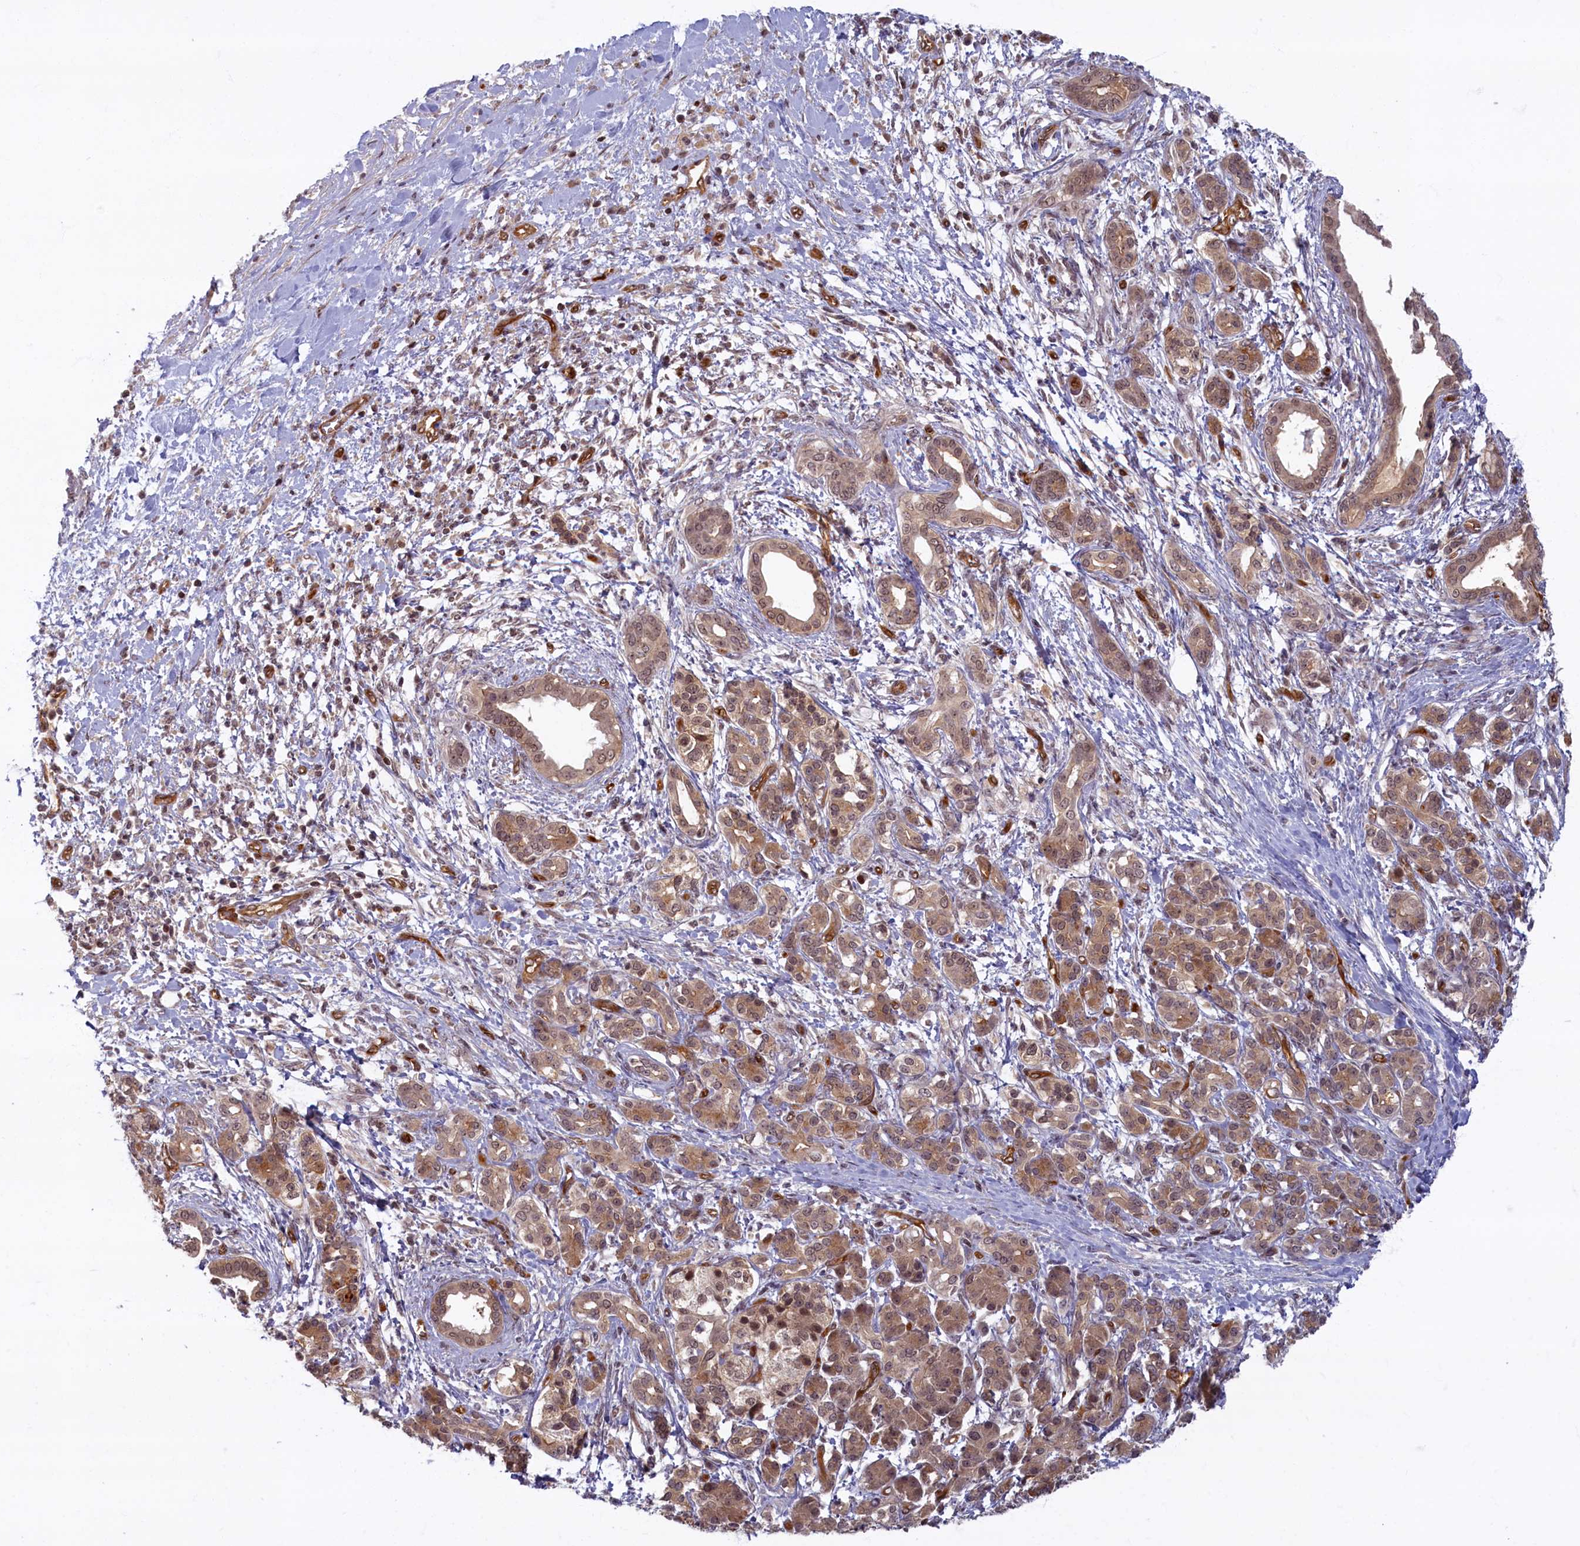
{"staining": {"intensity": "moderate", "quantity": ">75%", "location": "cytoplasmic/membranous,nuclear"}, "tissue": "pancreatic cancer", "cell_type": "Tumor cells", "image_type": "cancer", "snomed": [{"axis": "morphology", "description": "Adenocarcinoma, NOS"}, {"axis": "topography", "description": "Pancreas"}], "caption": "Moderate cytoplasmic/membranous and nuclear positivity is identified in approximately >75% of tumor cells in pancreatic adenocarcinoma. (DAB = brown stain, brightfield microscopy at high magnification).", "gene": "SNRK", "patient": {"sex": "female", "age": 55}}